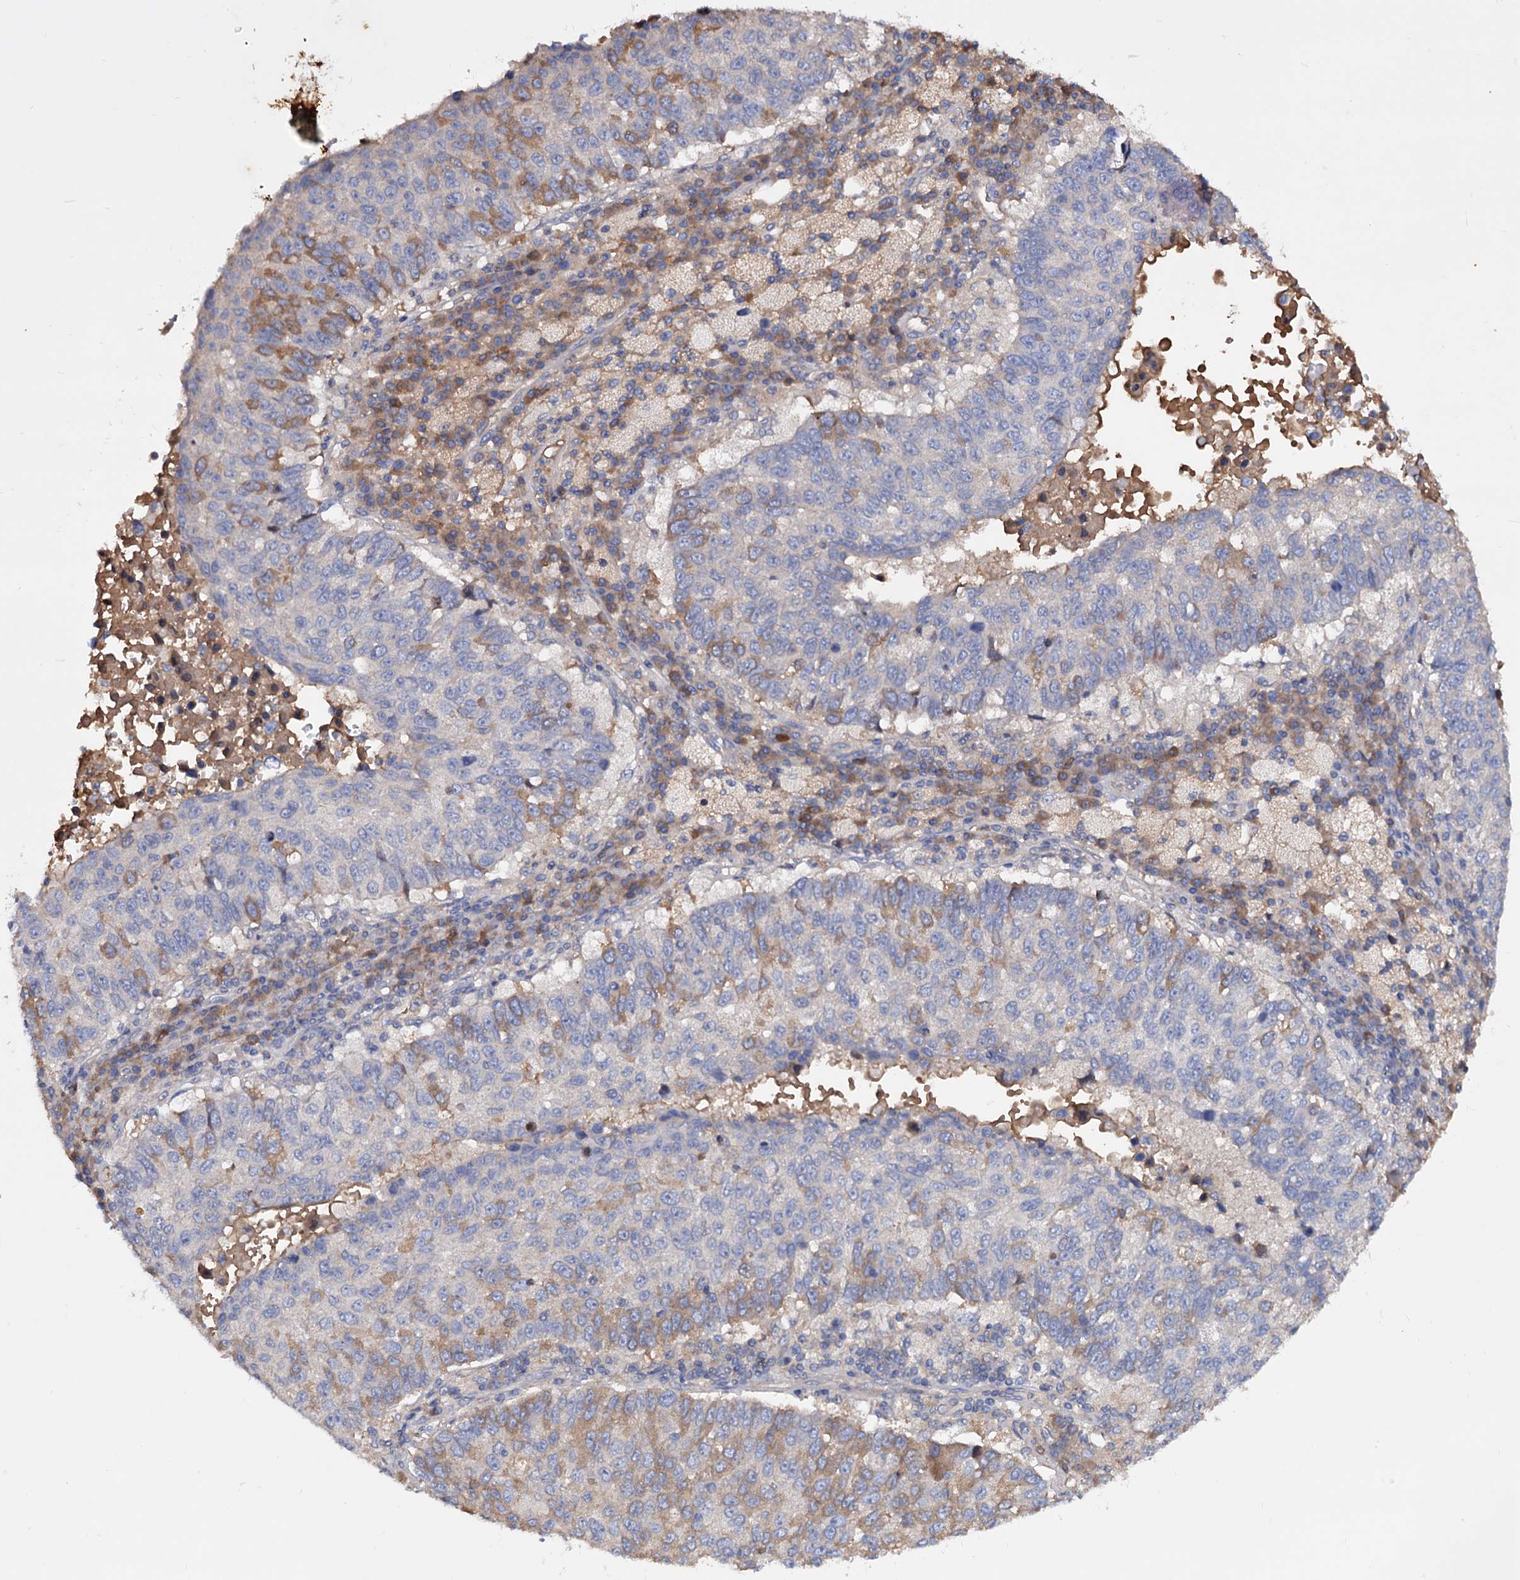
{"staining": {"intensity": "moderate", "quantity": "<25%", "location": "cytoplasmic/membranous"}, "tissue": "lung cancer", "cell_type": "Tumor cells", "image_type": "cancer", "snomed": [{"axis": "morphology", "description": "Squamous cell carcinoma, NOS"}, {"axis": "topography", "description": "Lung"}], "caption": "Immunohistochemistry of human lung cancer demonstrates low levels of moderate cytoplasmic/membranous expression in about <25% of tumor cells.", "gene": "NPAS4", "patient": {"sex": "male", "age": 73}}